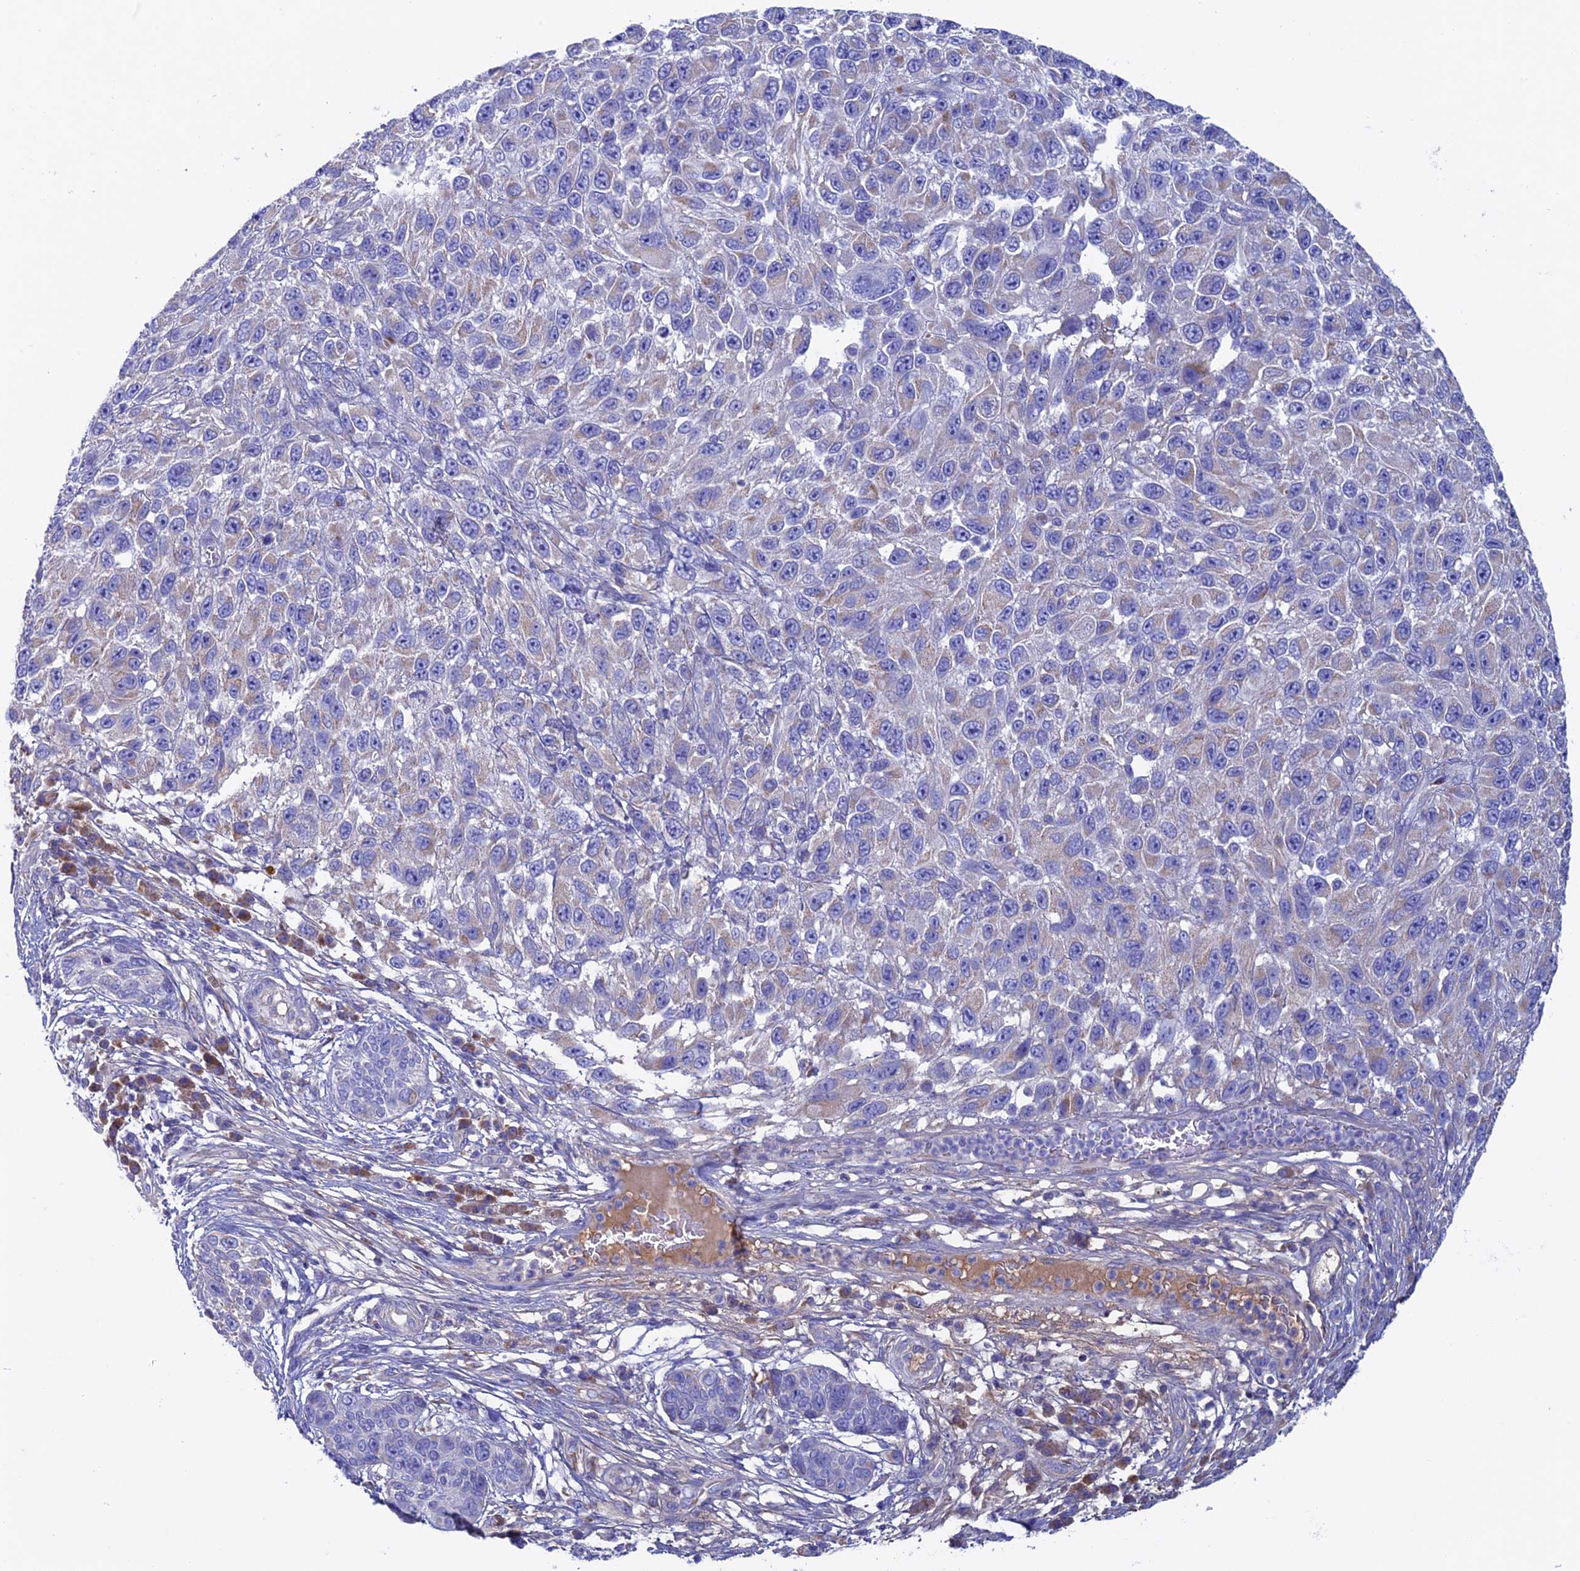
{"staining": {"intensity": "negative", "quantity": "none", "location": "none"}, "tissue": "melanoma", "cell_type": "Tumor cells", "image_type": "cancer", "snomed": [{"axis": "morphology", "description": "Malignant melanoma, NOS"}, {"axis": "topography", "description": "Skin"}], "caption": "Immunohistochemistry image of neoplastic tissue: melanoma stained with DAB displays no significant protein expression in tumor cells.", "gene": "SLC15A5", "patient": {"sex": "female", "age": 96}}